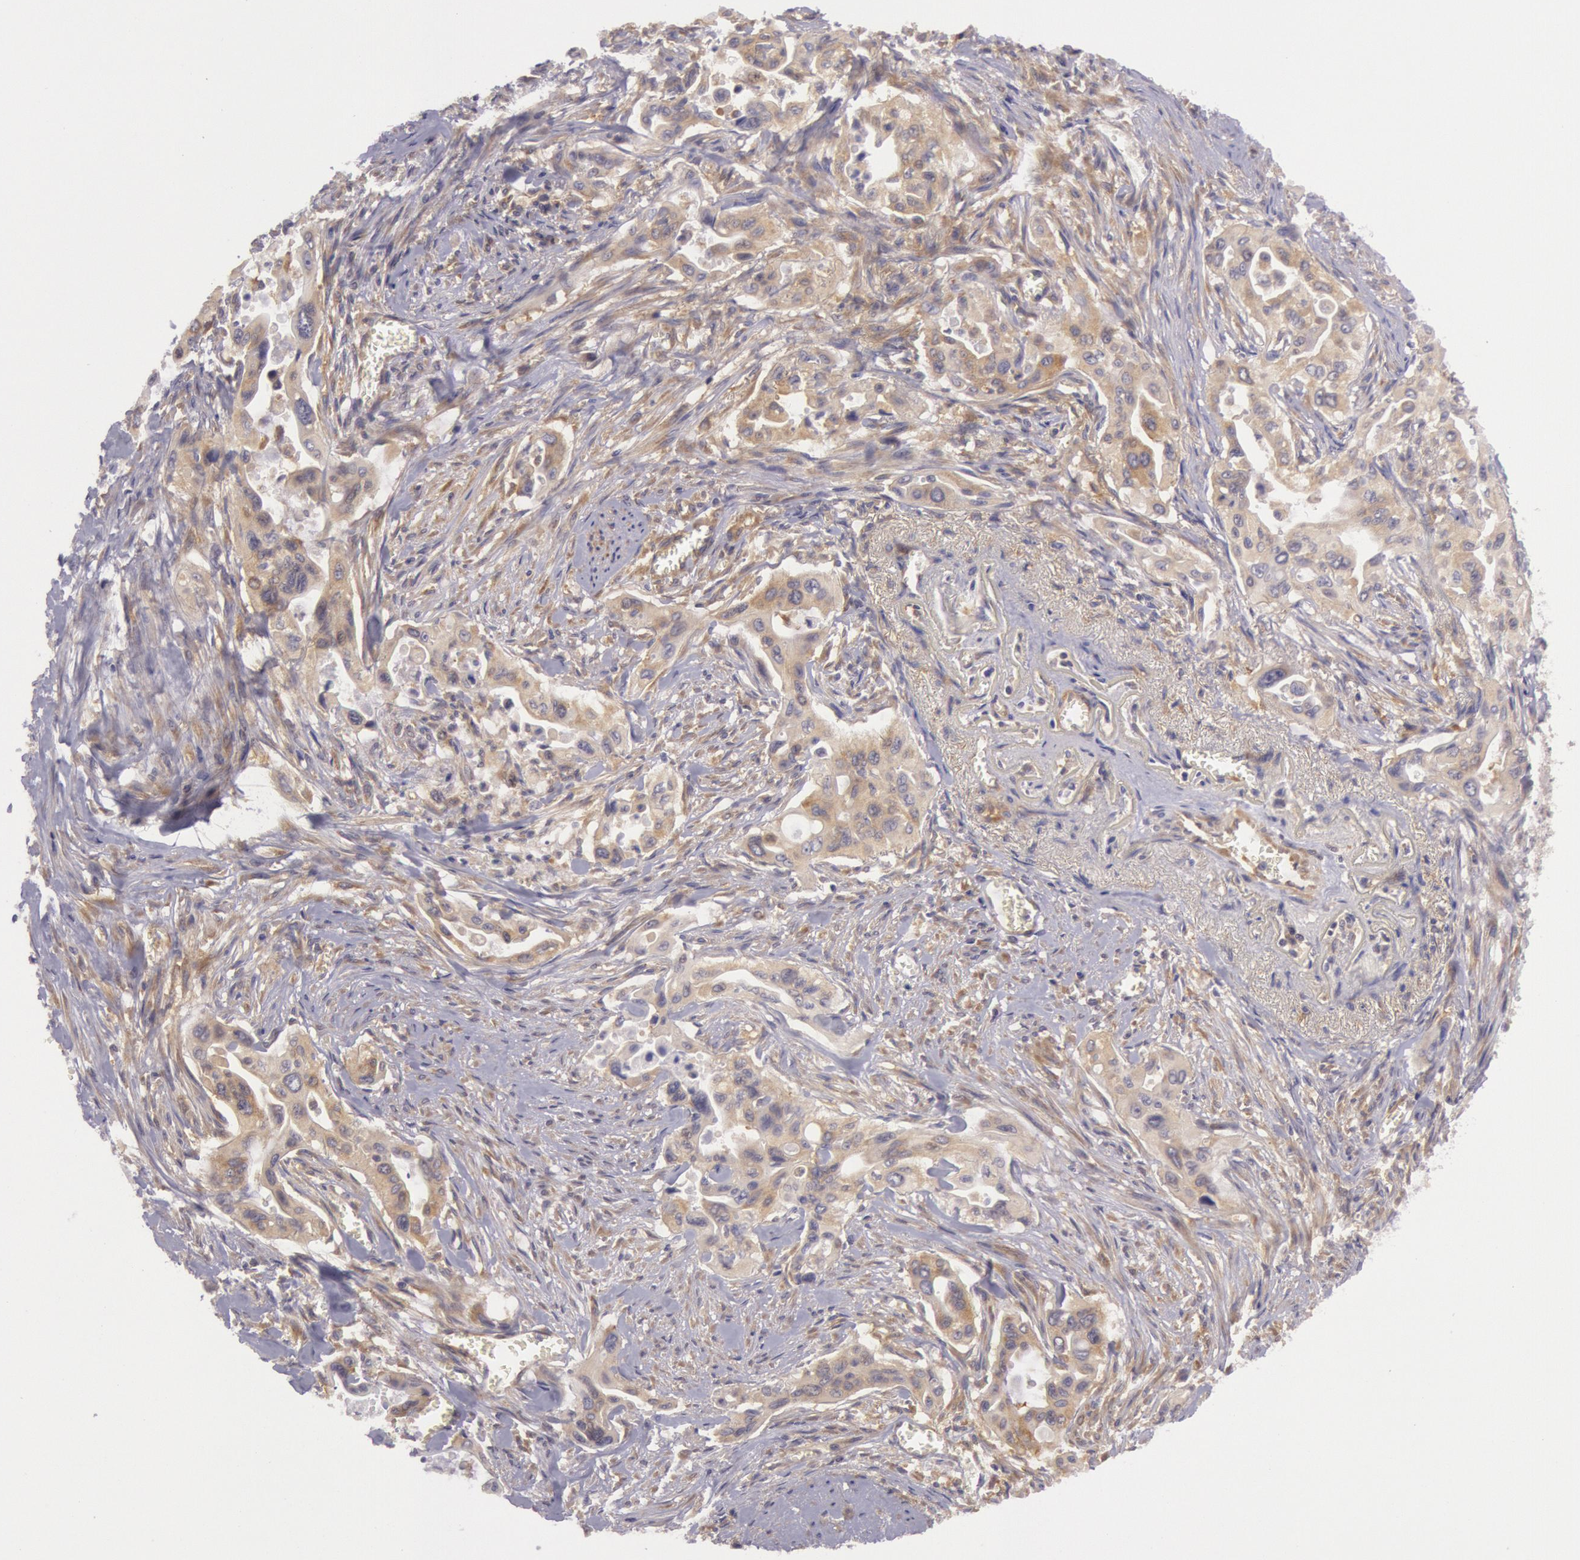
{"staining": {"intensity": "moderate", "quantity": ">75%", "location": "cytoplasmic/membranous"}, "tissue": "pancreatic cancer", "cell_type": "Tumor cells", "image_type": "cancer", "snomed": [{"axis": "morphology", "description": "Adenocarcinoma, NOS"}, {"axis": "topography", "description": "Pancreas"}], "caption": "An IHC image of neoplastic tissue is shown. Protein staining in brown highlights moderate cytoplasmic/membranous positivity in pancreatic adenocarcinoma within tumor cells.", "gene": "CHUK", "patient": {"sex": "male", "age": 77}}